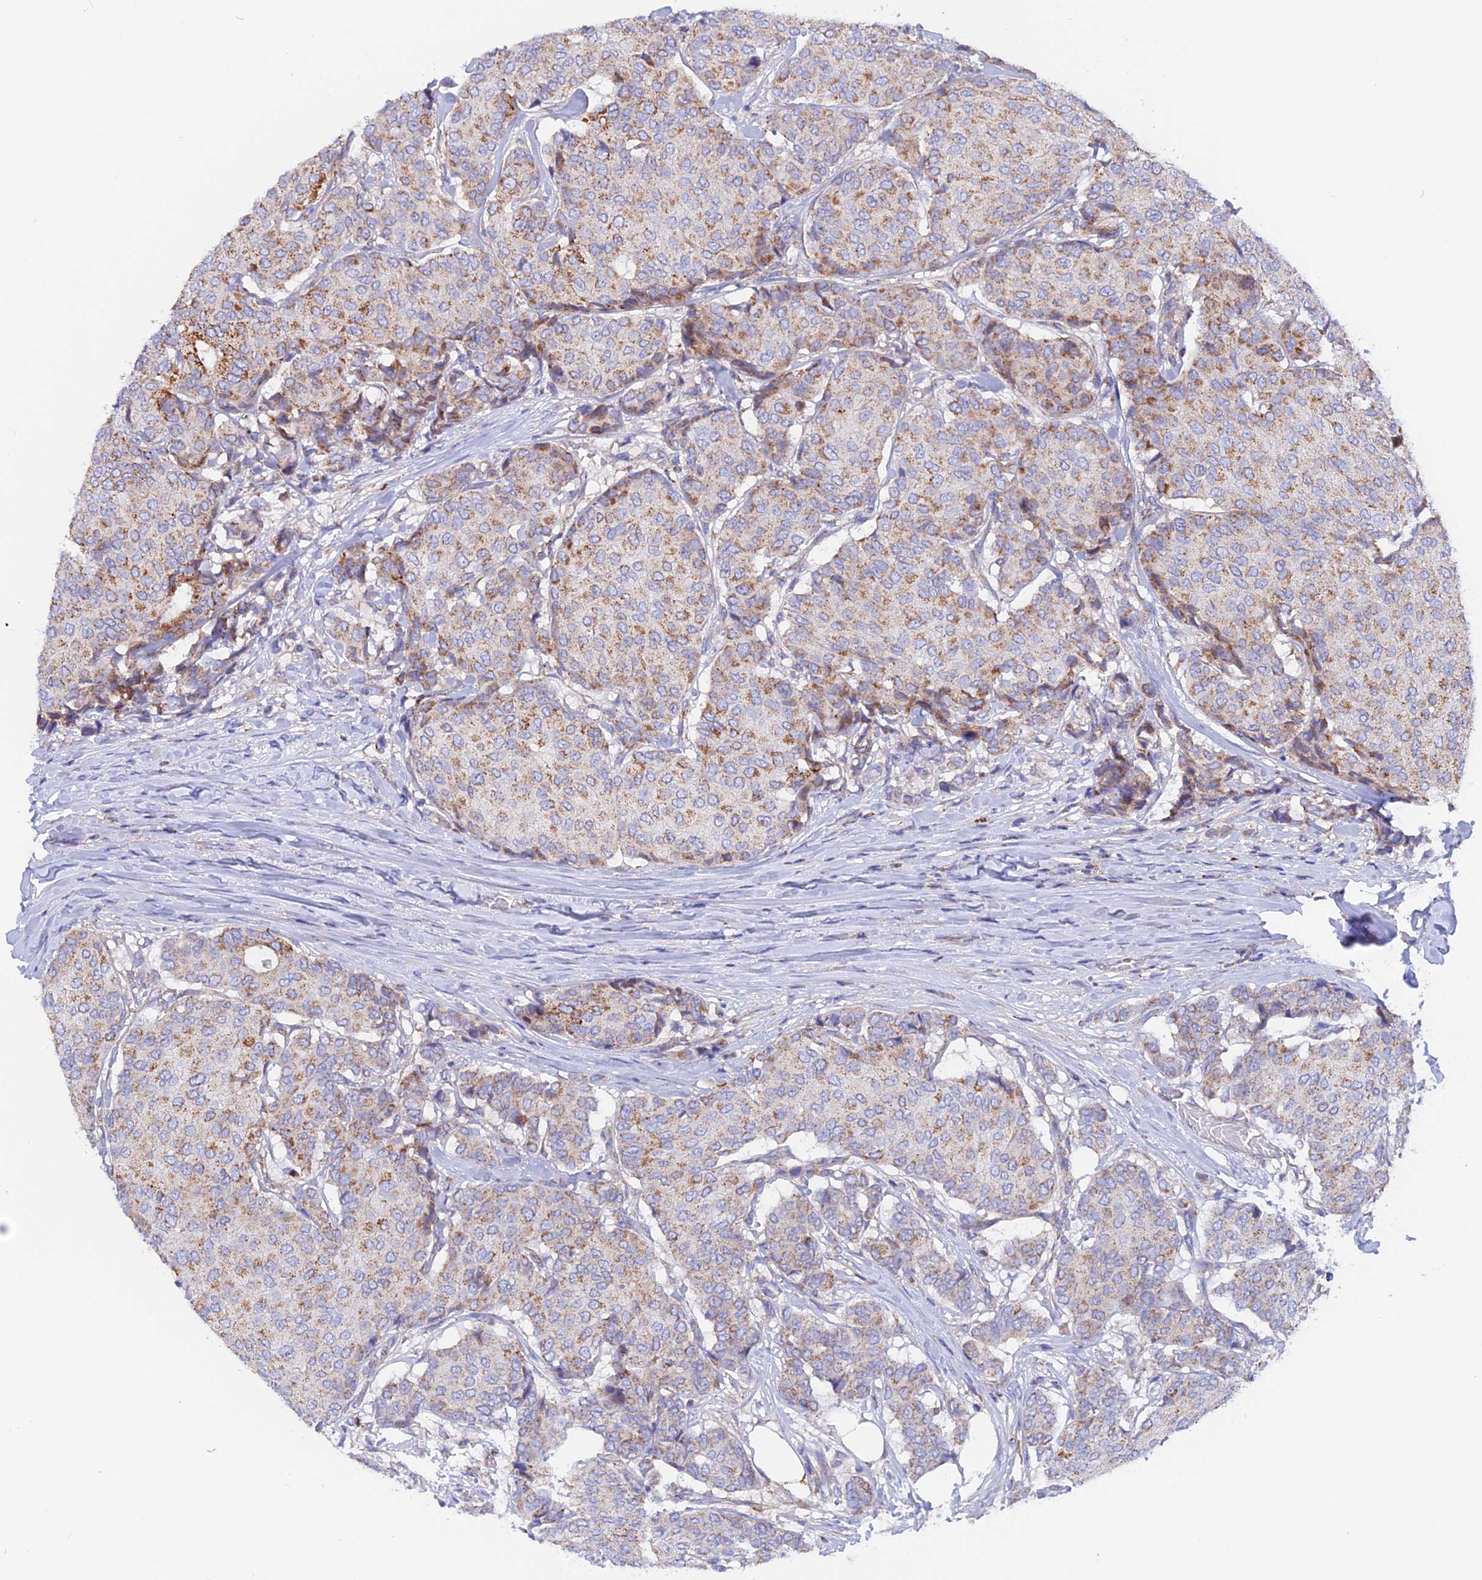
{"staining": {"intensity": "moderate", "quantity": ">75%", "location": "cytoplasmic/membranous"}, "tissue": "breast cancer", "cell_type": "Tumor cells", "image_type": "cancer", "snomed": [{"axis": "morphology", "description": "Duct carcinoma"}, {"axis": "topography", "description": "Breast"}], "caption": "Invasive ductal carcinoma (breast) stained for a protein (brown) demonstrates moderate cytoplasmic/membranous positive staining in approximately >75% of tumor cells.", "gene": "GCDH", "patient": {"sex": "female", "age": 75}}